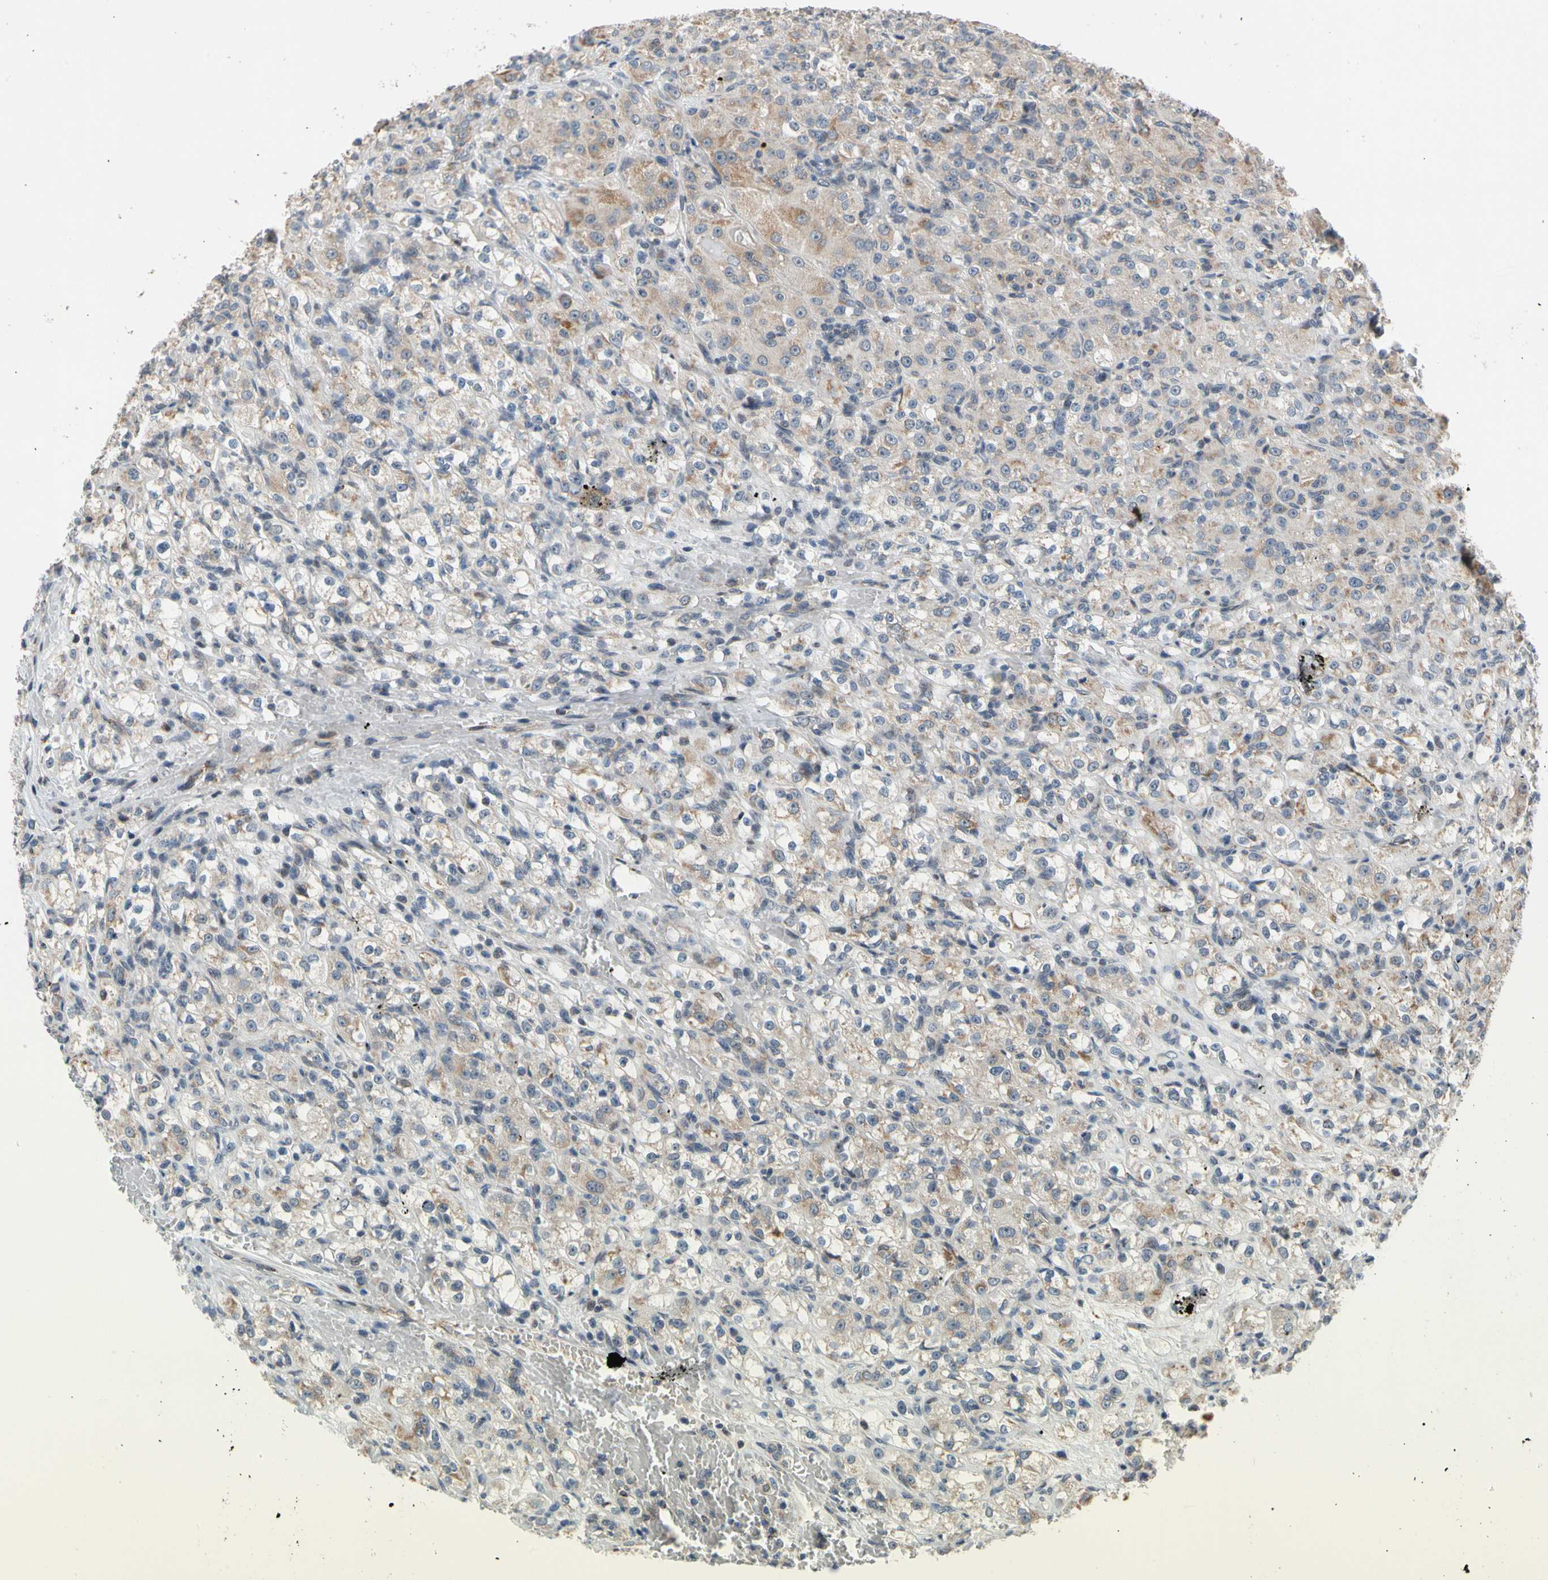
{"staining": {"intensity": "weak", "quantity": "25%-75%", "location": "cytoplasmic/membranous"}, "tissue": "renal cancer", "cell_type": "Tumor cells", "image_type": "cancer", "snomed": [{"axis": "morphology", "description": "Normal tissue, NOS"}, {"axis": "morphology", "description": "Adenocarcinoma, NOS"}, {"axis": "topography", "description": "Kidney"}], "caption": "This micrograph demonstrates immunohistochemistry (IHC) staining of human renal cancer (adenocarcinoma), with low weak cytoplasmic/membranous positivity in about 25%-75% of tumor cells.", "gene": "KHDC4", "patient": {"sex": "male", "age": 61}}